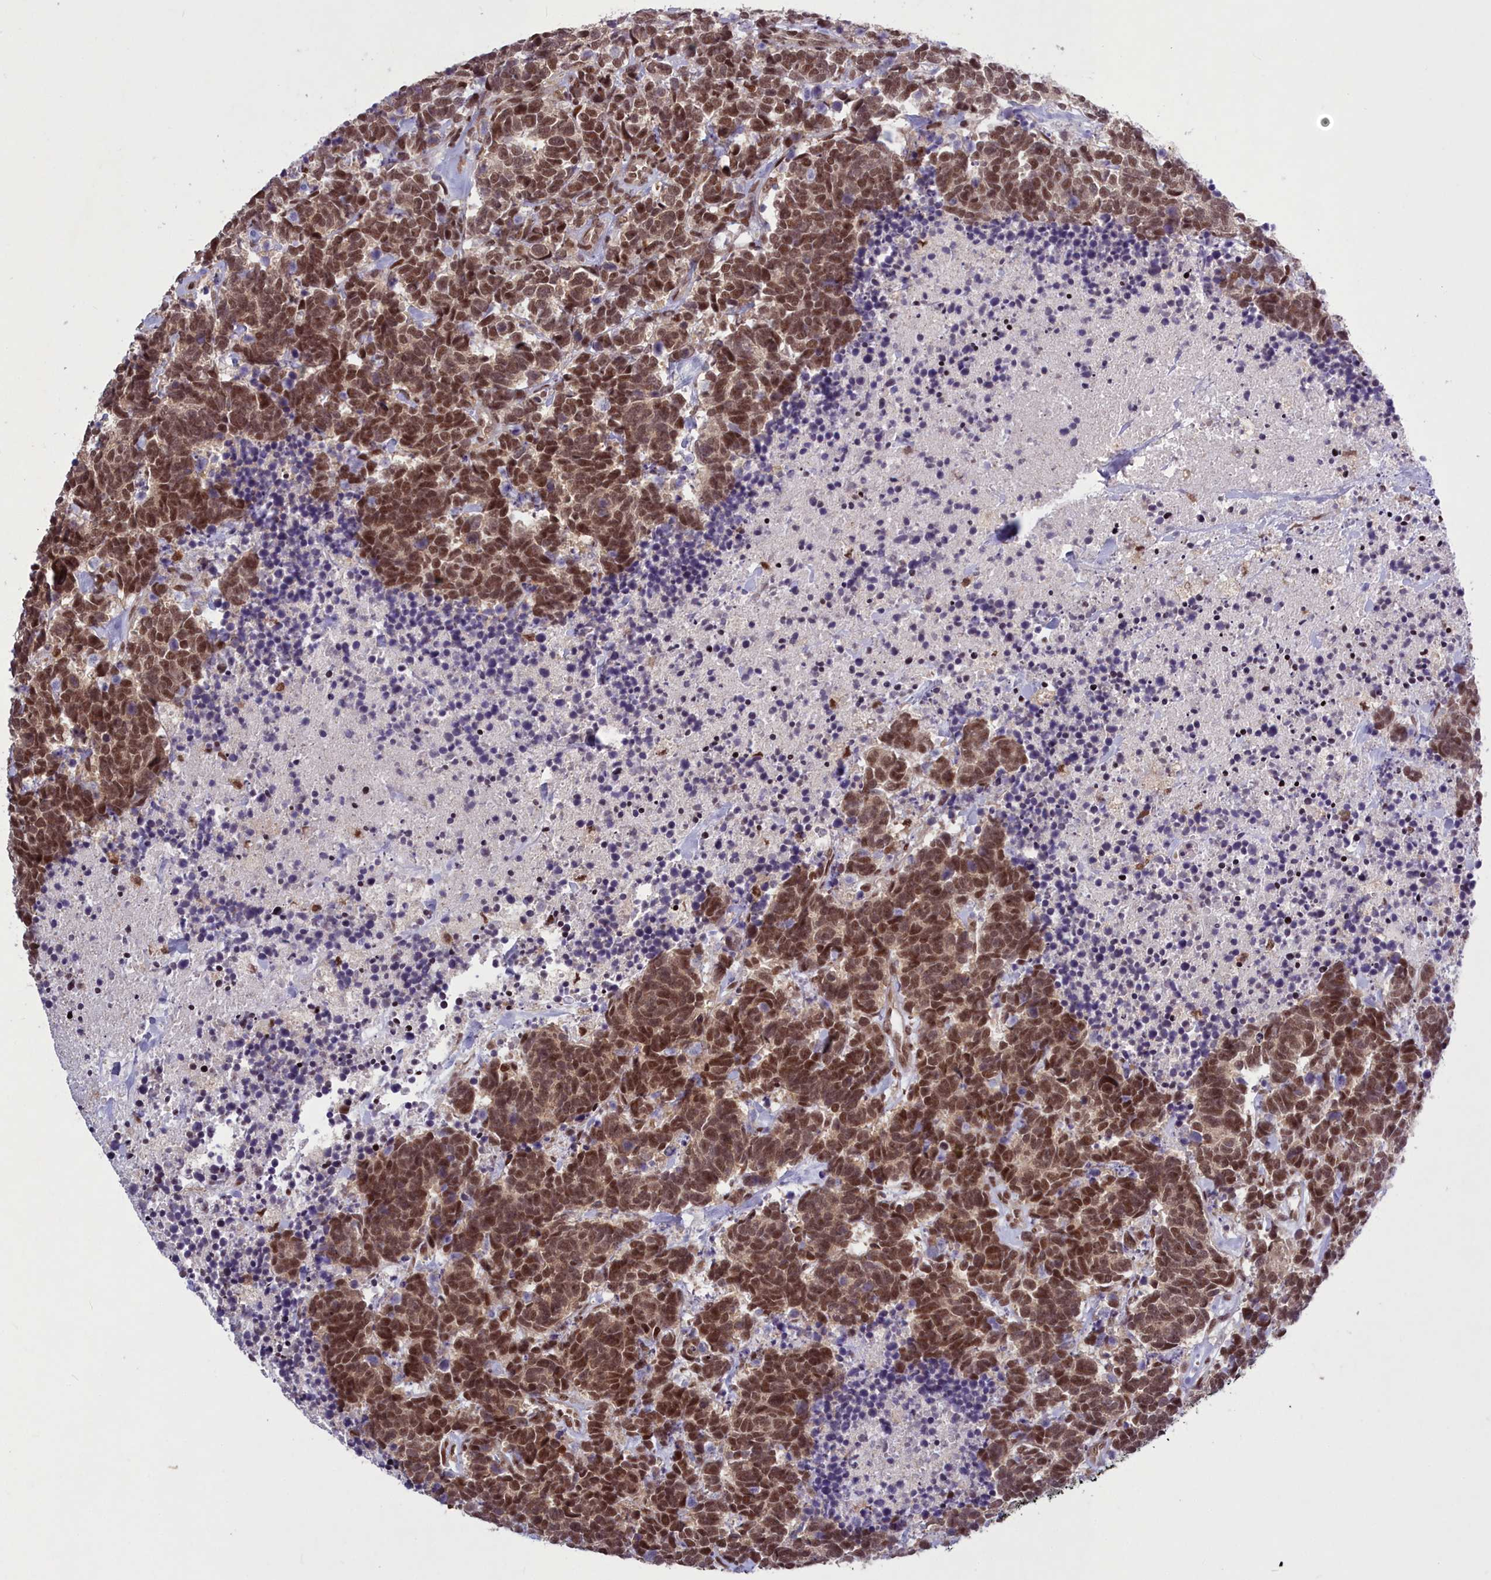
{"staining": {"intensity": "moderate", "quantity": ">75%", "location": "nuclear"}, "tissue": "carcinoid", "cell_type": "Tumor cells", "image_type": "cancer", "snomed": [{"axis": "morphology", "description": "Carcinoma, NOS"}, {"axis": "morphology", "description": "Carcinoid, malignant, NOS"}, {"axis": "topography", "description": "Prostate"}], "caption": "IHC of carcinoid demonstrates medium levels of moderate nuclear positivity in about >75% of tumor cells. (brown staining indicates protein expression, while blue staining denotes nuclei).", "gene": "GMEB1", "patient": {"sex": "male", "age": 57}}